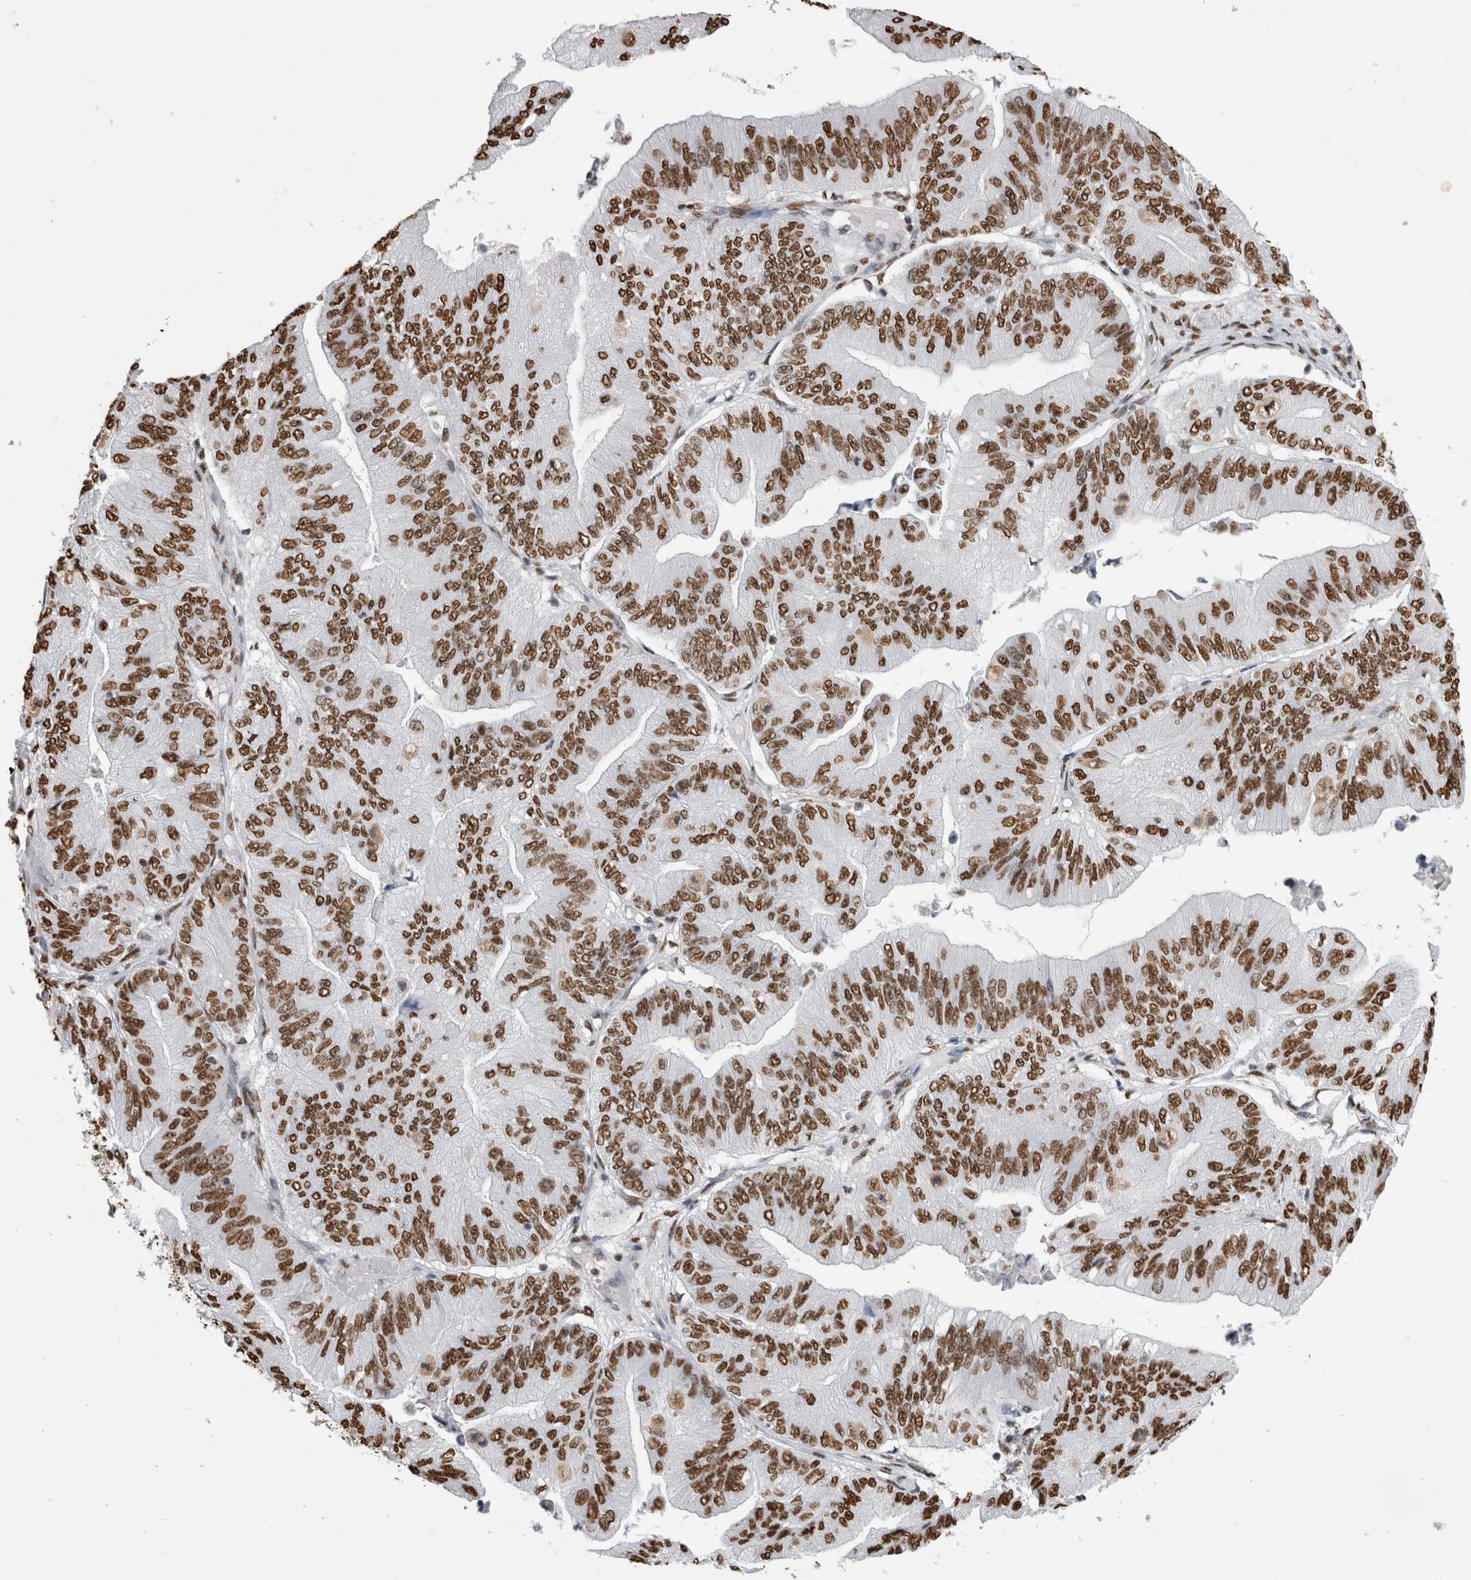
{"staining": {"intensity": "strong", "quantity": ">75%", "location": "nuclear"}, "tissue": "ovarian cancer", "cell_type": "Tumor cells", "image_type": "cancer", "snomed": [{"axis": "morphology", "description": "Cystadenocarcinoma, mucinous, NOS"}, {"axis": "topography", "description": "Ovary"}], "caption": "Ovarian cancer tissue reveals strong nuclear staining in approximately >75% of tumor cells", "gene": "ALPK3", "patient": {"sex": "female", "age": 61}}